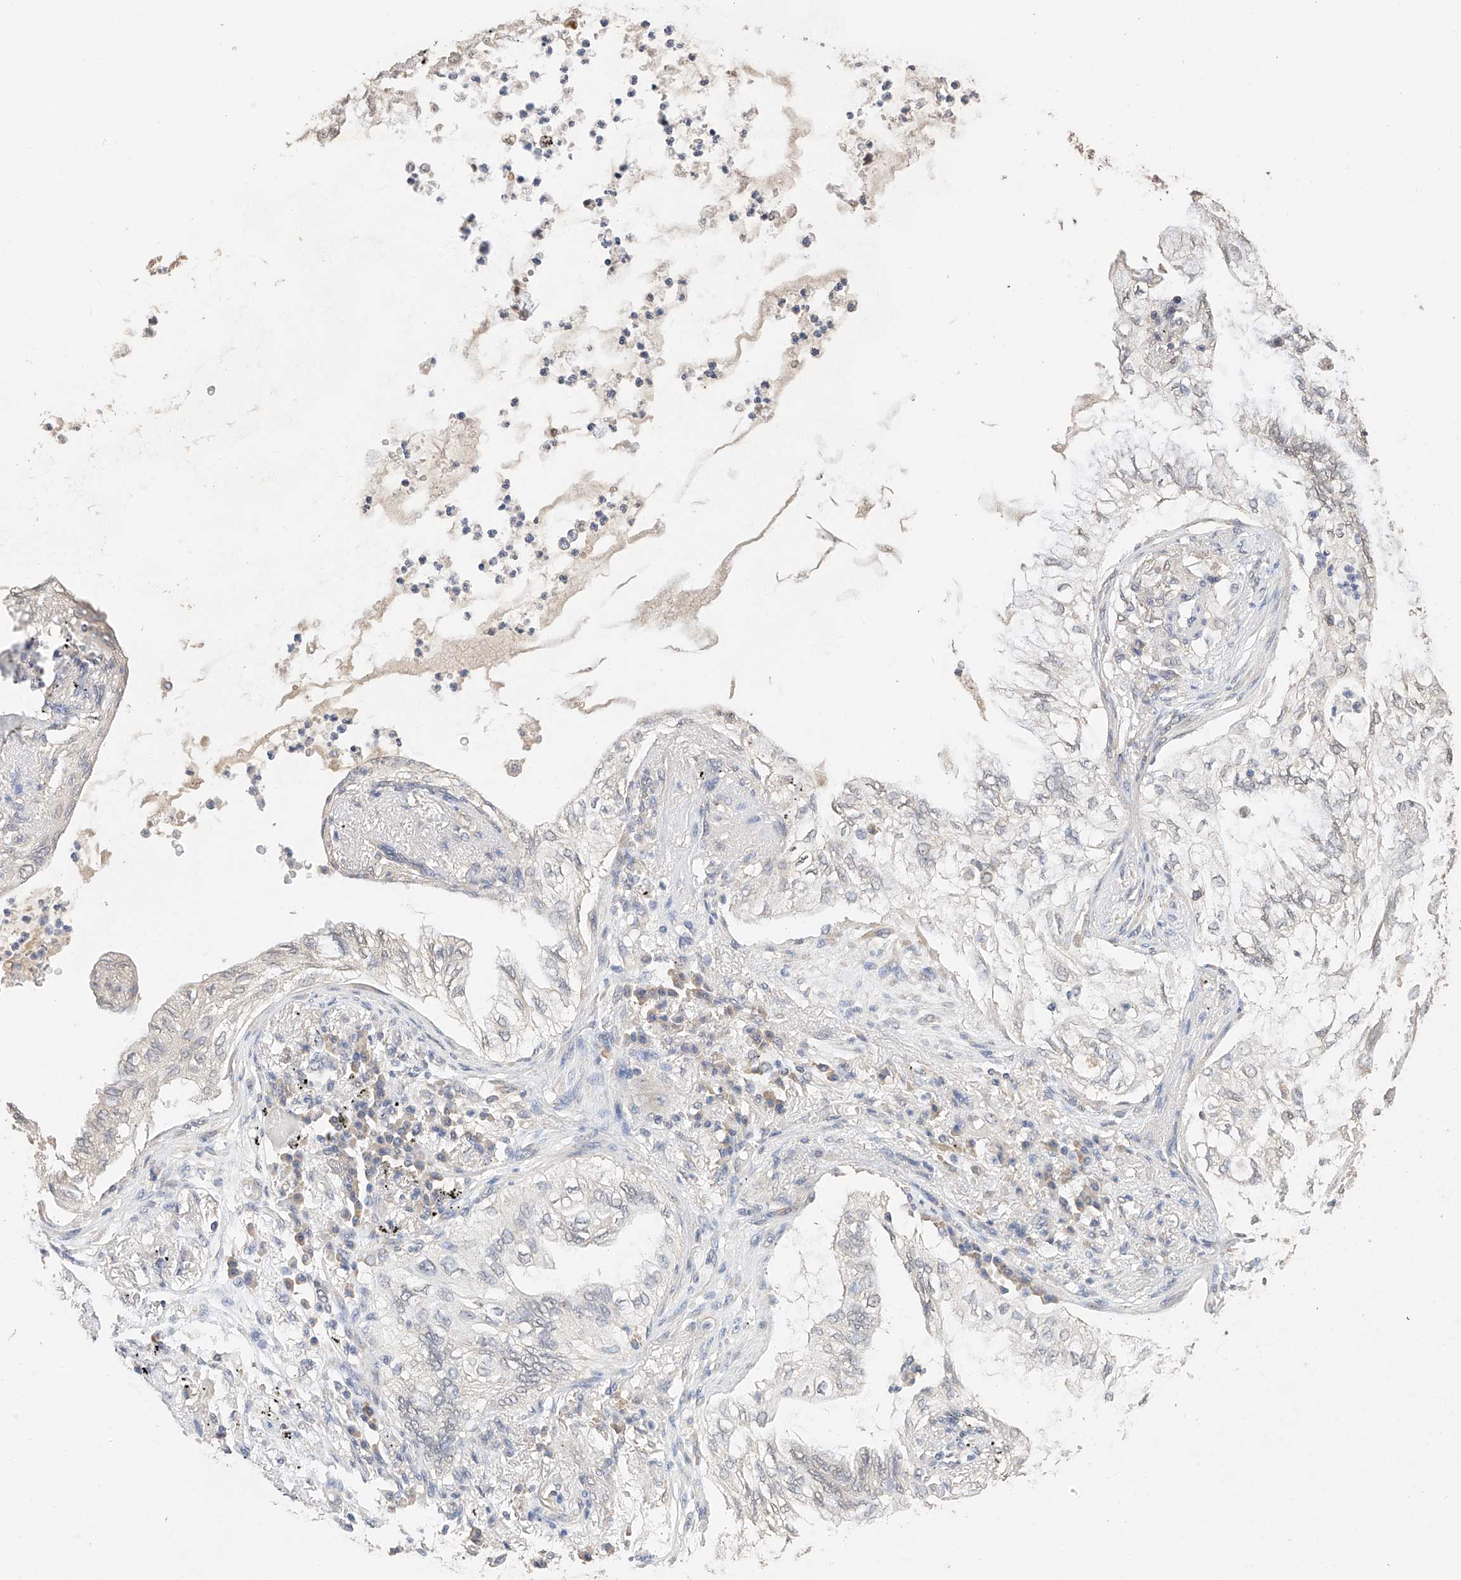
{"staining": {"intensity": "negative", "quantity": "none", "location": "none"}, "tissue": "lung cancer", "cell_type": "Tumor cells", "image_type": "cancer", "snomed": [{"axis": "morphology", "description": "Normal tissue, NOS"}, {"axis": "morphology", "description": "Adenocarcinoma, NOS"}, {"axis": "topography", "description": "Bronchus"}, {"axis": "topography", "description": "Lung"}], "caption": "IHC of human lung adenocarcinoma exhibits no expression in tumor cells.", "gene": "IL22RA2", "patient": {"sex": "female", "age": 70}}